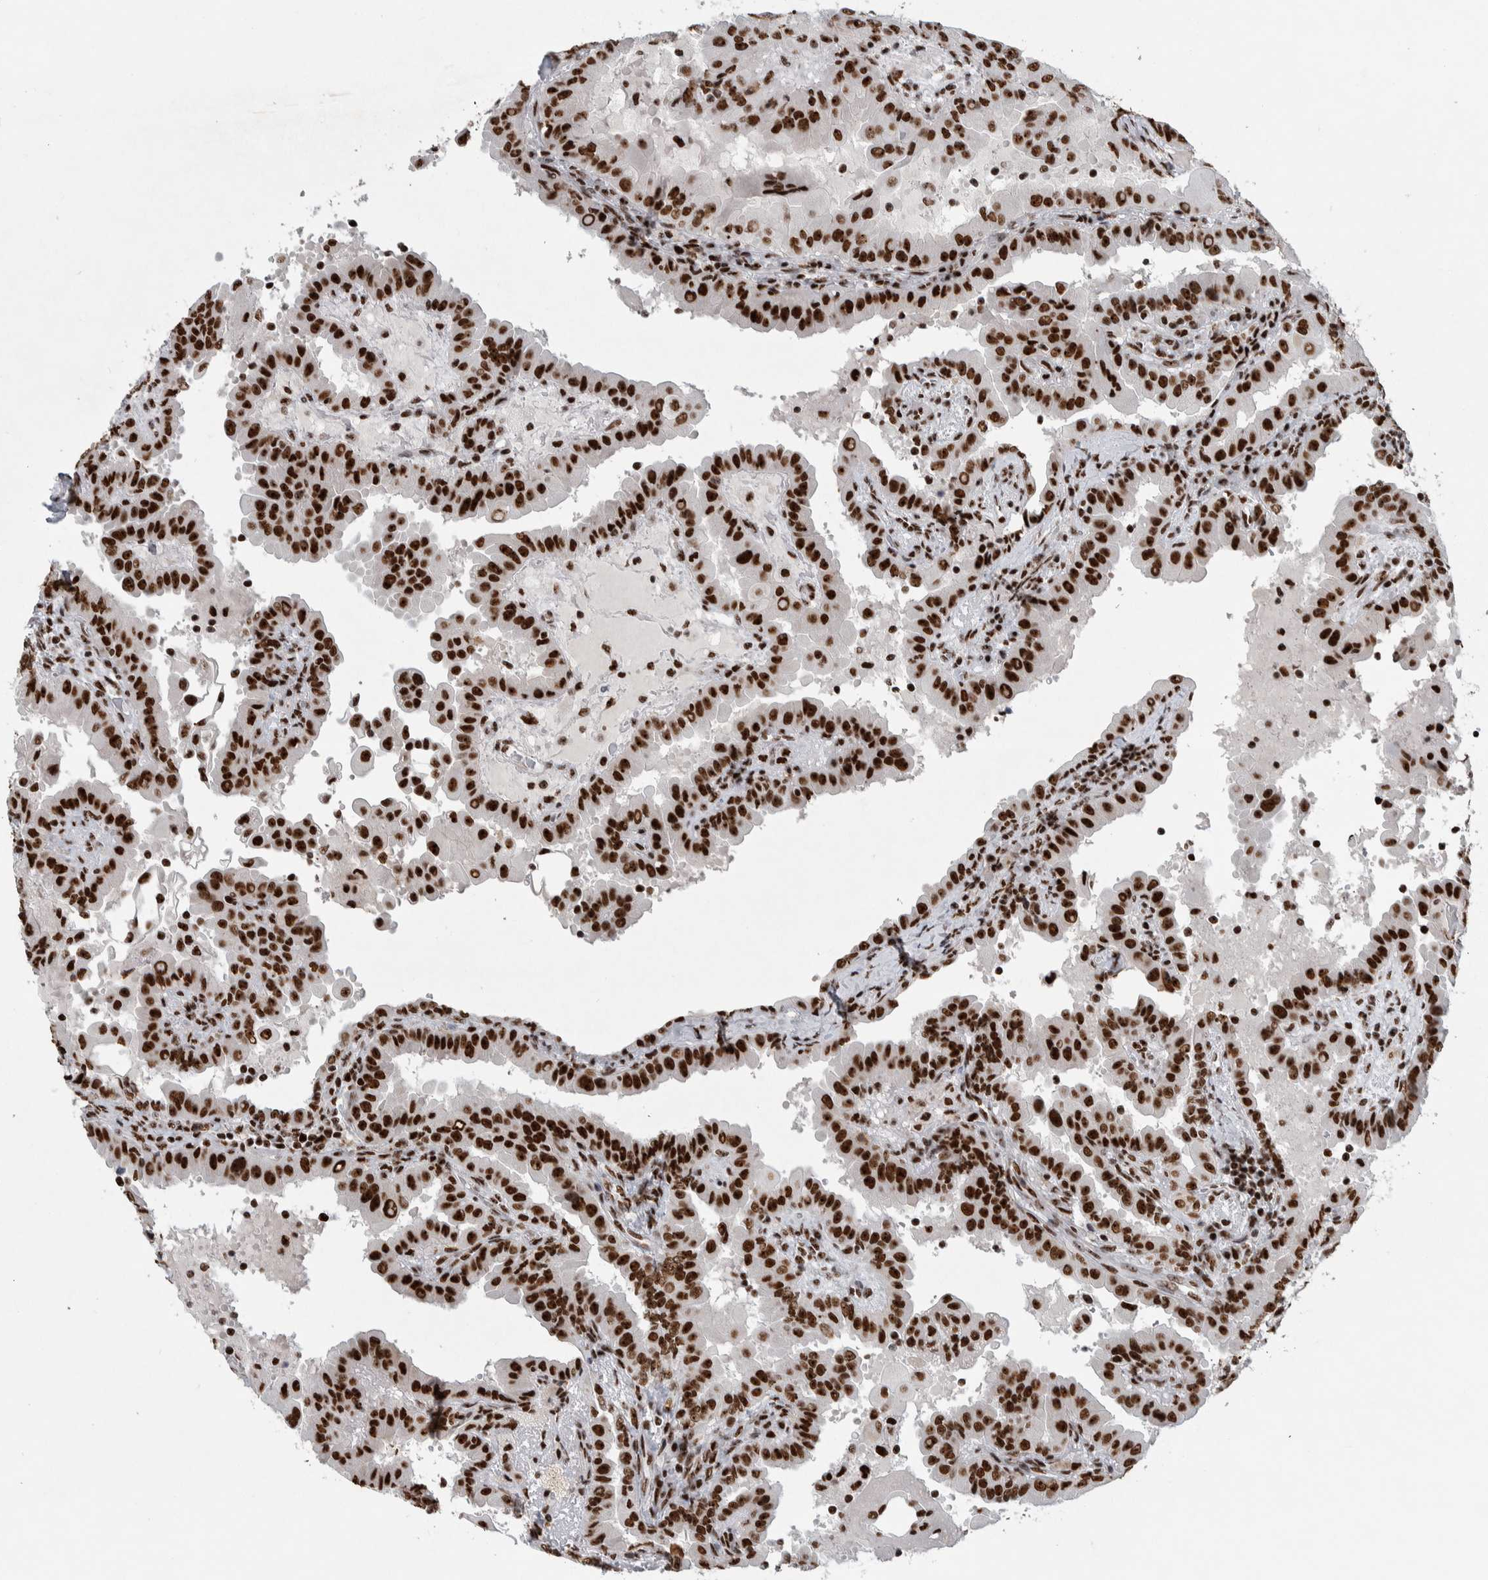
{"staining": {"intensity": "strong", "quantity": ">75%", "location": "nuclear"}, "tissue": "thyroid cancer", "cell_type": "Tumor cells", "image_type": "cancer", "snomed": [{"axis": "morphology", "description": "Papillary adenocarcinoma, NOS"}, {"axis": "topography", "description": "Thyroid gland"}], "caption": "DAB immunohistochemical staining of thyroid cancer exhibits strong nuclear protein expression in about >75% of tumor cells.", "gene": "NCL", "patient": {"sex": "male", "age": 33}}